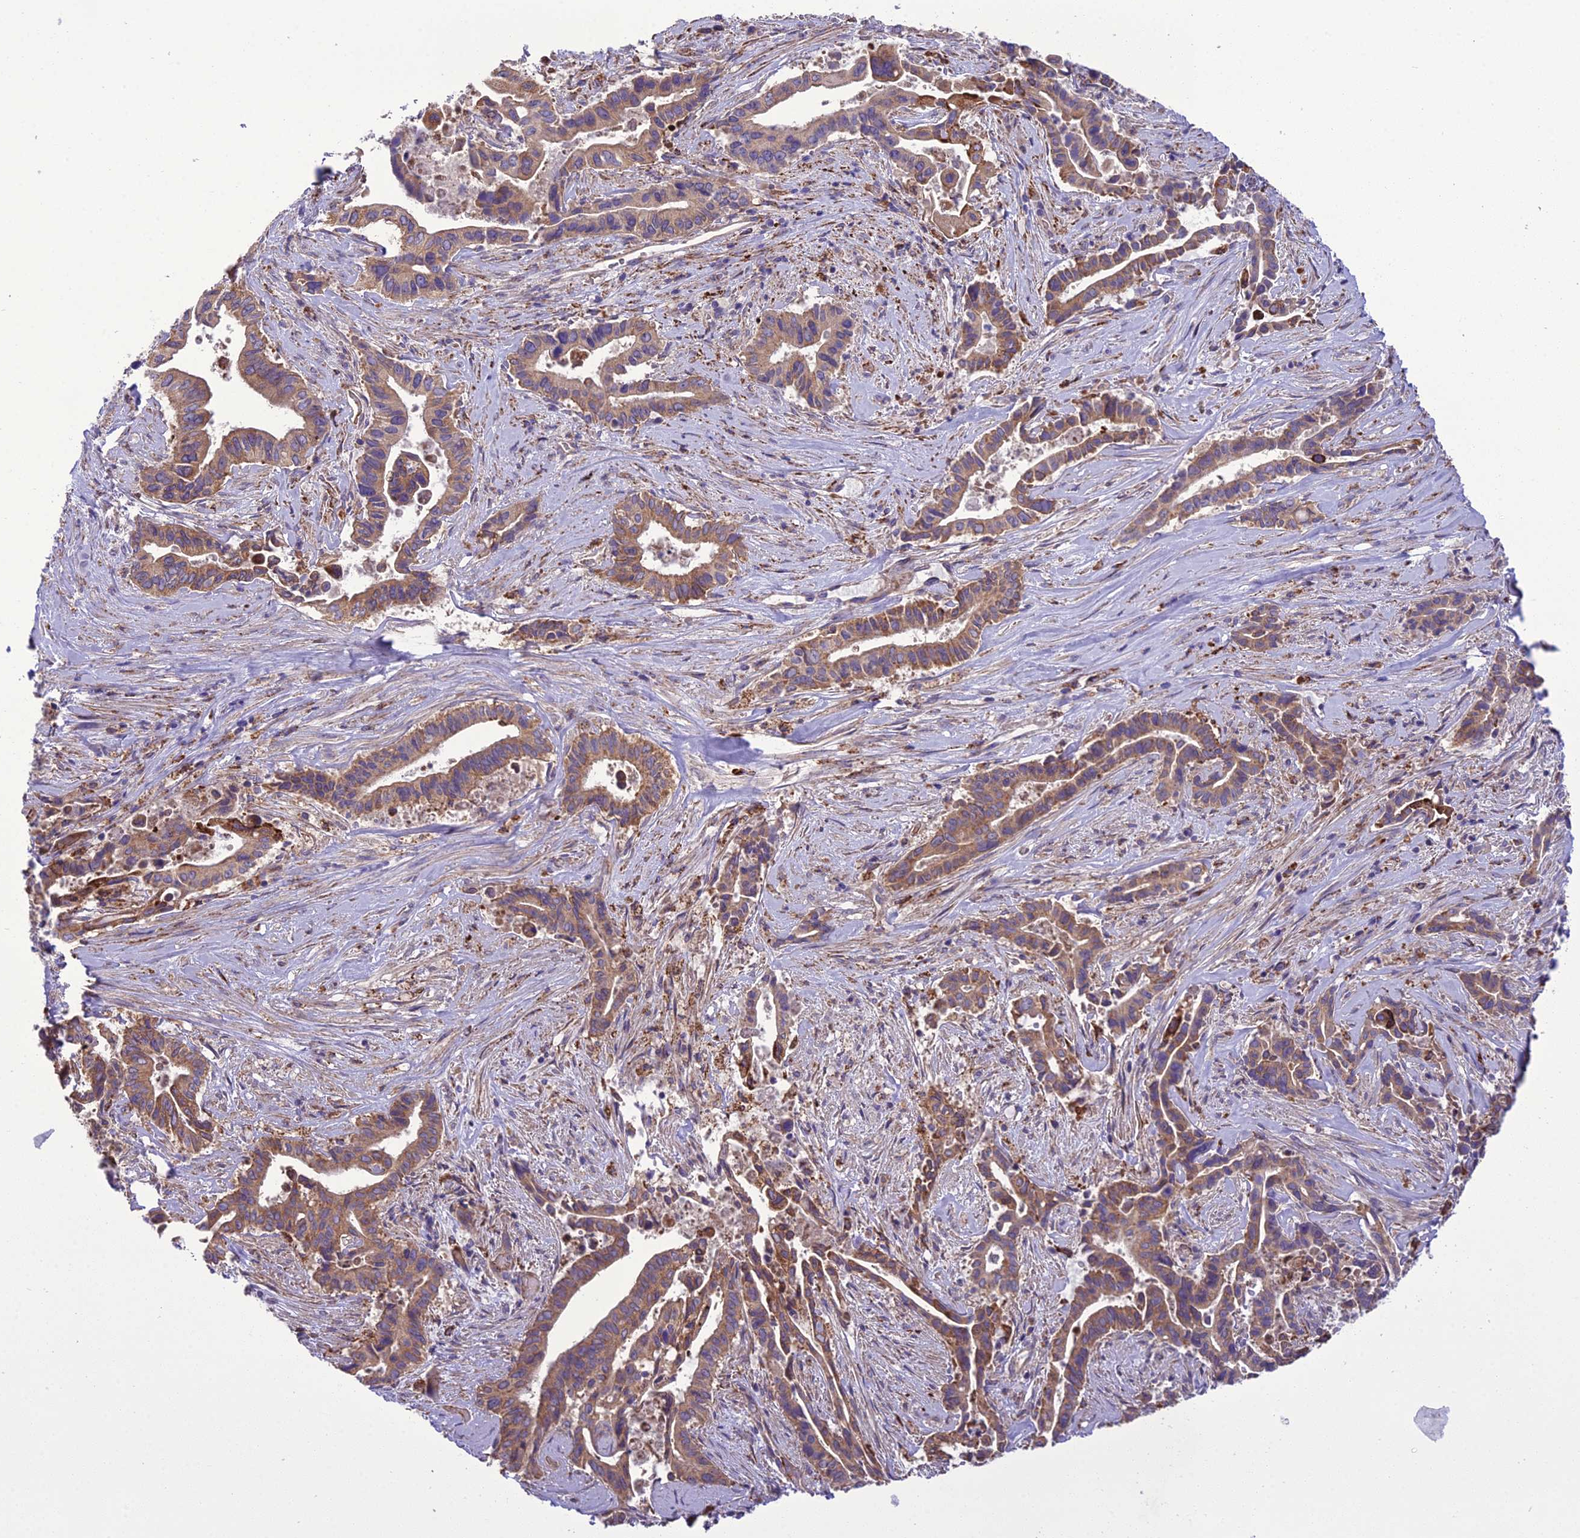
{"staining": {"intensity": "moderate", "quantity": ">75%", "location": "cytoplasmic/membranous"}, "tissue": "pancreatic cancer", "cell_type": "Tumor cells", "image_type": "cancer", "snomed": [{"axis": "morphology", "description": "Adenocarcinoma, NOS"}, {"axis": "topography", "description": "Pancreas"}], "caption": "An image of pancreatic adenocarcinoma stained for a protein shows moderate cytoplasmic/membranous brown staining in tumor cells.", "gene": "TBC1D24", "patient": {"sex": "female", "age": 77}}